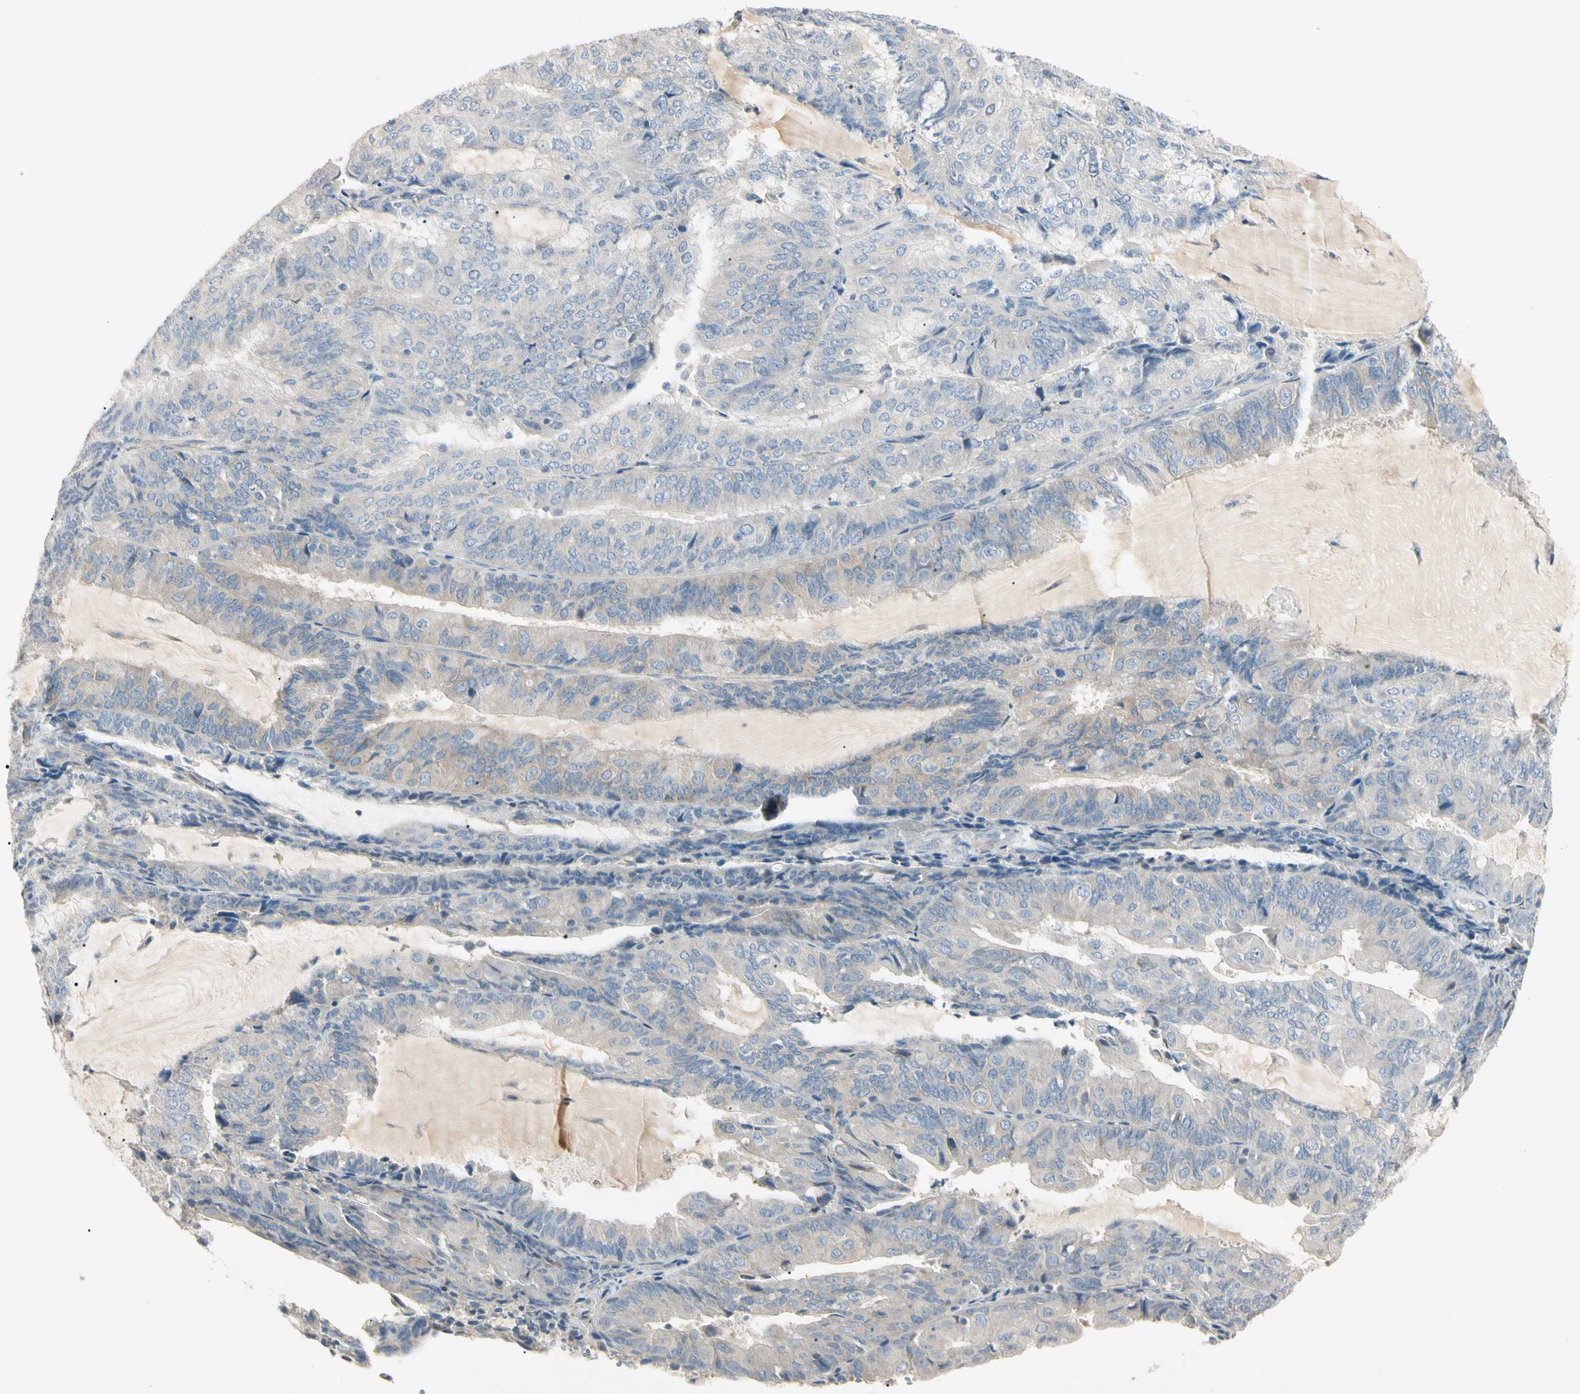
{"staining": {"intensity": "weak", "quantity": "<25%", "location": "cytoplasmic/membranous"}, "tissue": "endometrial cancer", "cell_type": "Tumor cells", "image_type": "cancer", "snomed": [{"axis": "morphology", "description": "Adenocarcinoma, NOS"}, {"axis": "topography", "description": "Endometrium"}], "caption": "Tumor cells show no significant protein expression in adenocarcinoma (endometrial).", "gene": "PRSS21", "patient": {"sex": "female", "age": 81}}